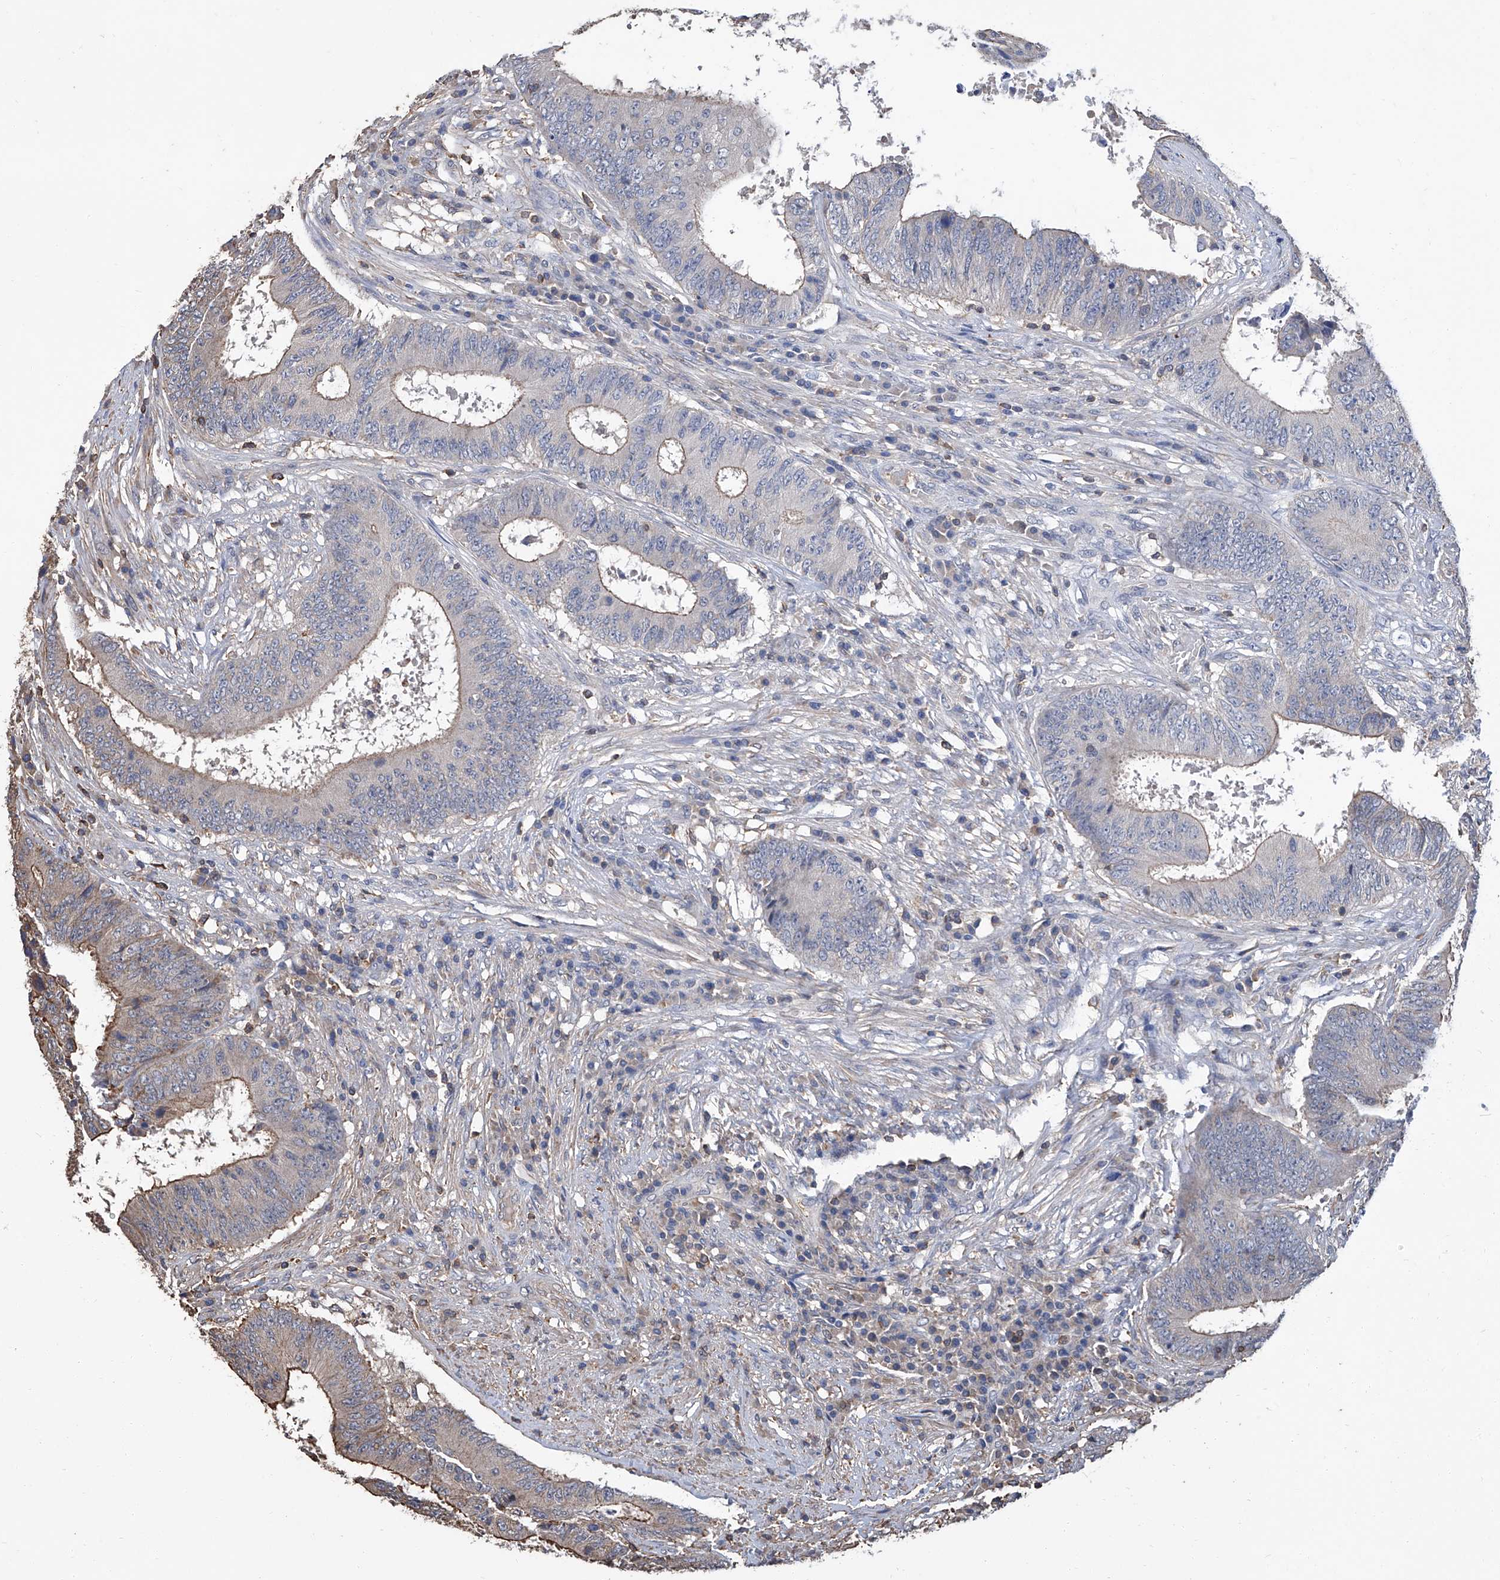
{"staining": {"intensity": "weak", "quantity": "<25%", "location": "cytoplasmic/membranous"}, "tissue": "colorectal cancer", "cell_type": "Tumor cells", "image_type": "cancer", "snomed": [{"axis": "morphology", "description": "Adenocarcinoma, NOS"}, {"axis": "topography", "description": "Rectum"}], "caption": "Immunohistochemical staining of colorectal cancer shows no significant staining in tumor cells. (DAB immunohistochemistry with hematoxylin counter stain).", "gene": "GPT", "patient": {"sex": "male", "age": 72}}